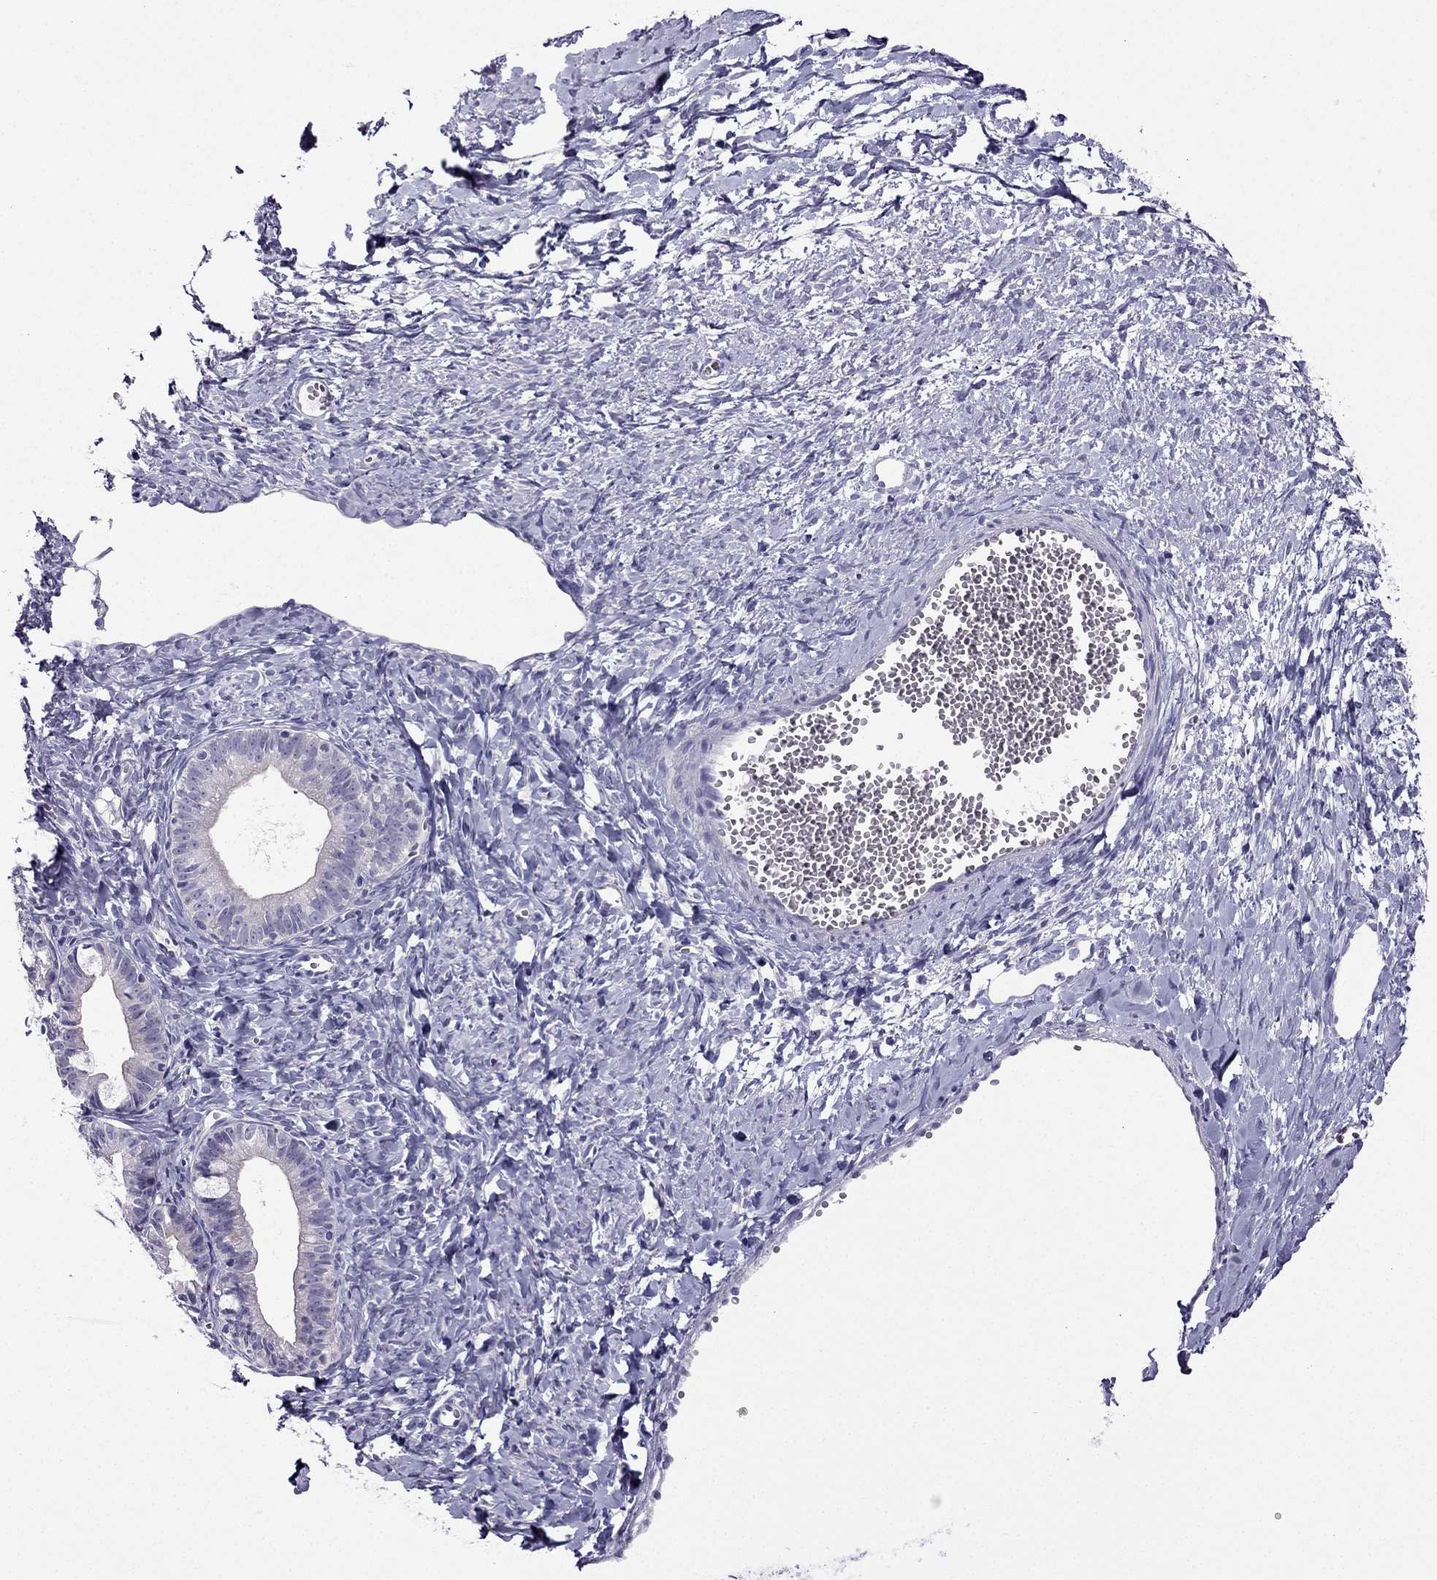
{"staining": {"intensity": "negative", "quantity": "none", "location": "none"}, "tissue": "ovarian cancer", "cell_type": "Tumor cells", "image_type": "cancer", "snomed": [{"axis": "morphology", "description": "Cystadenocarcinoma, mucinous, NOS"}, {"axis": "topography", "description": "Ovary"}], "caption": "A photomicrograph of ovarian mucinous cystadenocarcinoma stained for a protein demonstrates no brown staining in tumor cells.", "gene": "KCNJ10", "patient": {"sex": "female", "age": 63}}